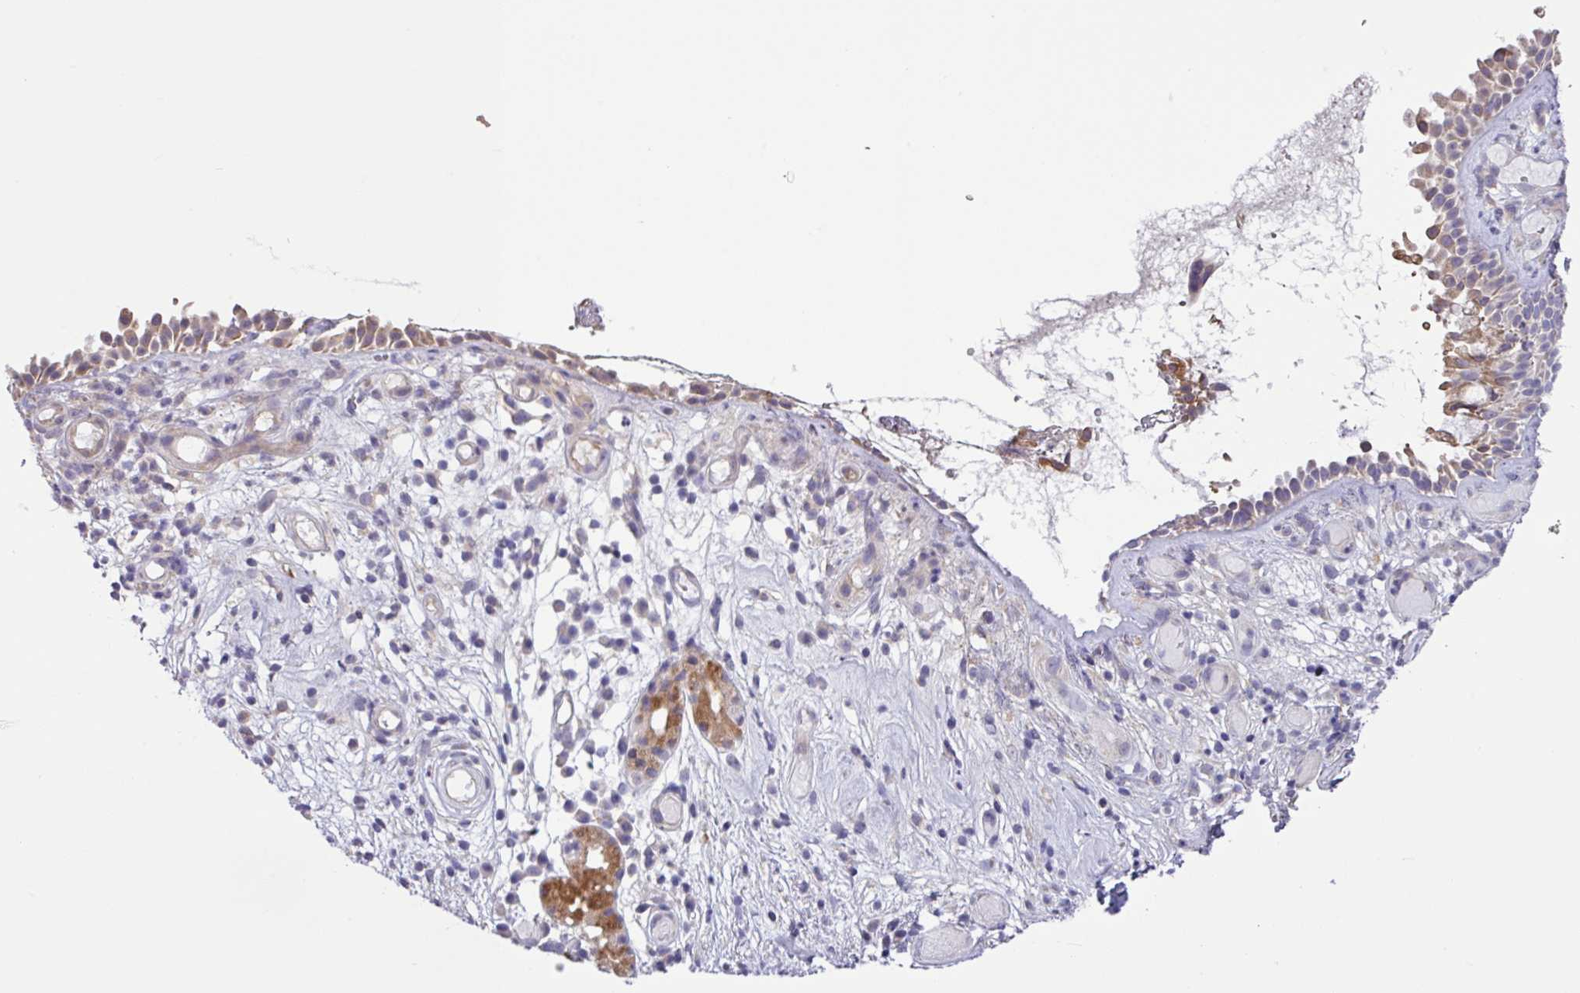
{"staining": {"intensity": "moderate", "quantity": ">75%", "location": "cytoplasmic/membranous"}, "tissue": "nasopharynx", "cell_type": "Respiratory epithelial cells", "image_type": "normal", "snomed": [{"axis": "morphology", "description": "Normal tissue, NOS"}, {"axis": "morphology", "description": "Inflammation, NOS"}, {"axis": "topography", "description": "Nasopharynx"}], "caption": "Protein expression analysis of normal nasopharynx reveals moderate cytoplasmic/membranous expression in about >75% of respiratory epithelial cells.", "gene": "SFTPB", "patient": {"sex": "male", "age": 54}}